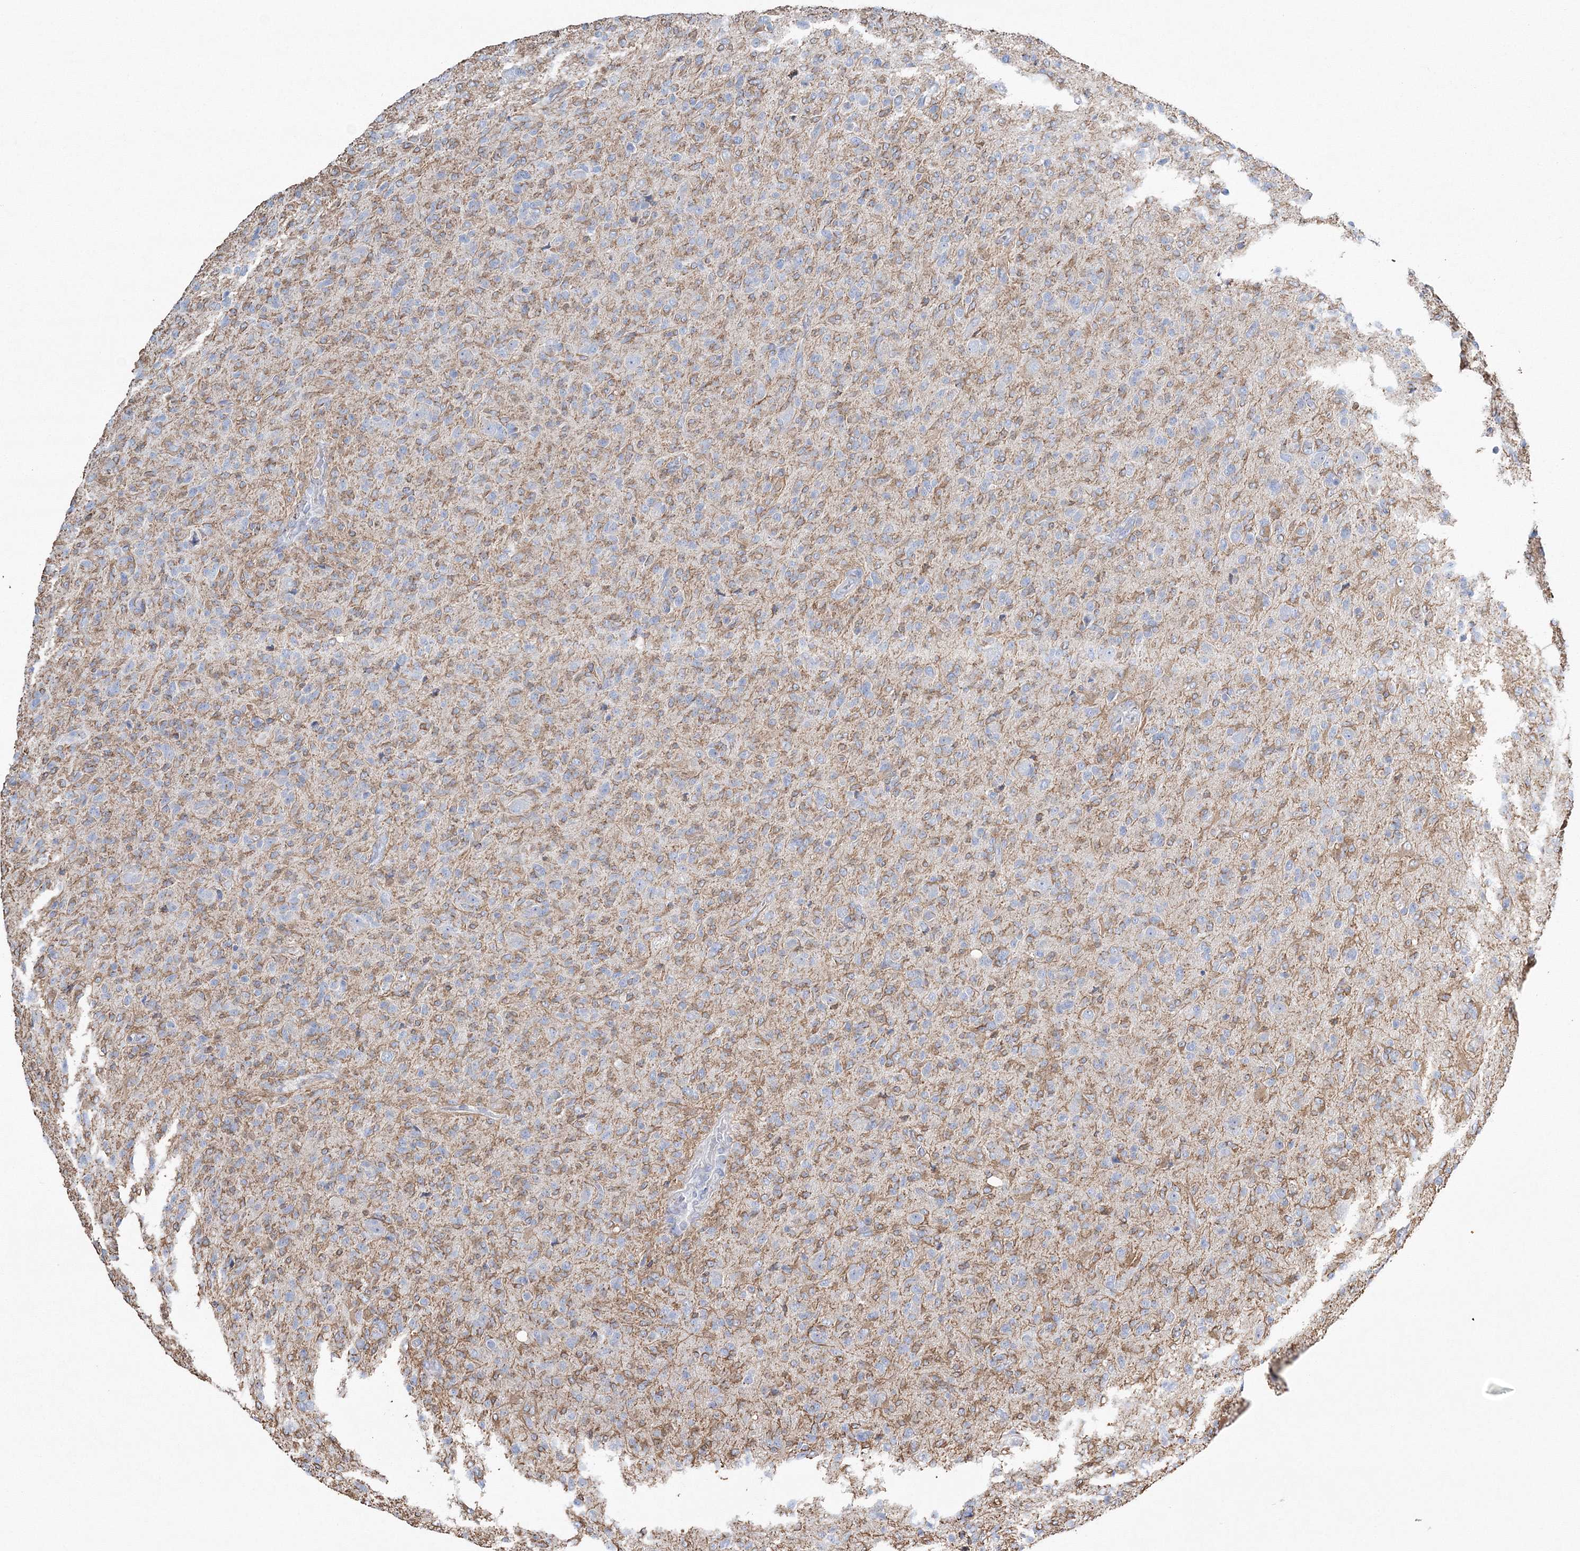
{"staining": {"intensity": "negative", "quantity": "none", "location": "none"}, "tissue": "glioma", "cell_type": "Tumor cells", "image_type": "cancer", "snomed": [{"axis": "morphology", "description": "Glioma, malignant, High grade"}, {"axis": "topography", "description": "Brain"}], "caption": "Tumor cells show no significant protein staining in glioma. (Brightfield microscopy of DAB immunohistochemistry at high magnification).", "gene": "HIBCH", "patient": {"sex": "female", "age": 57}}